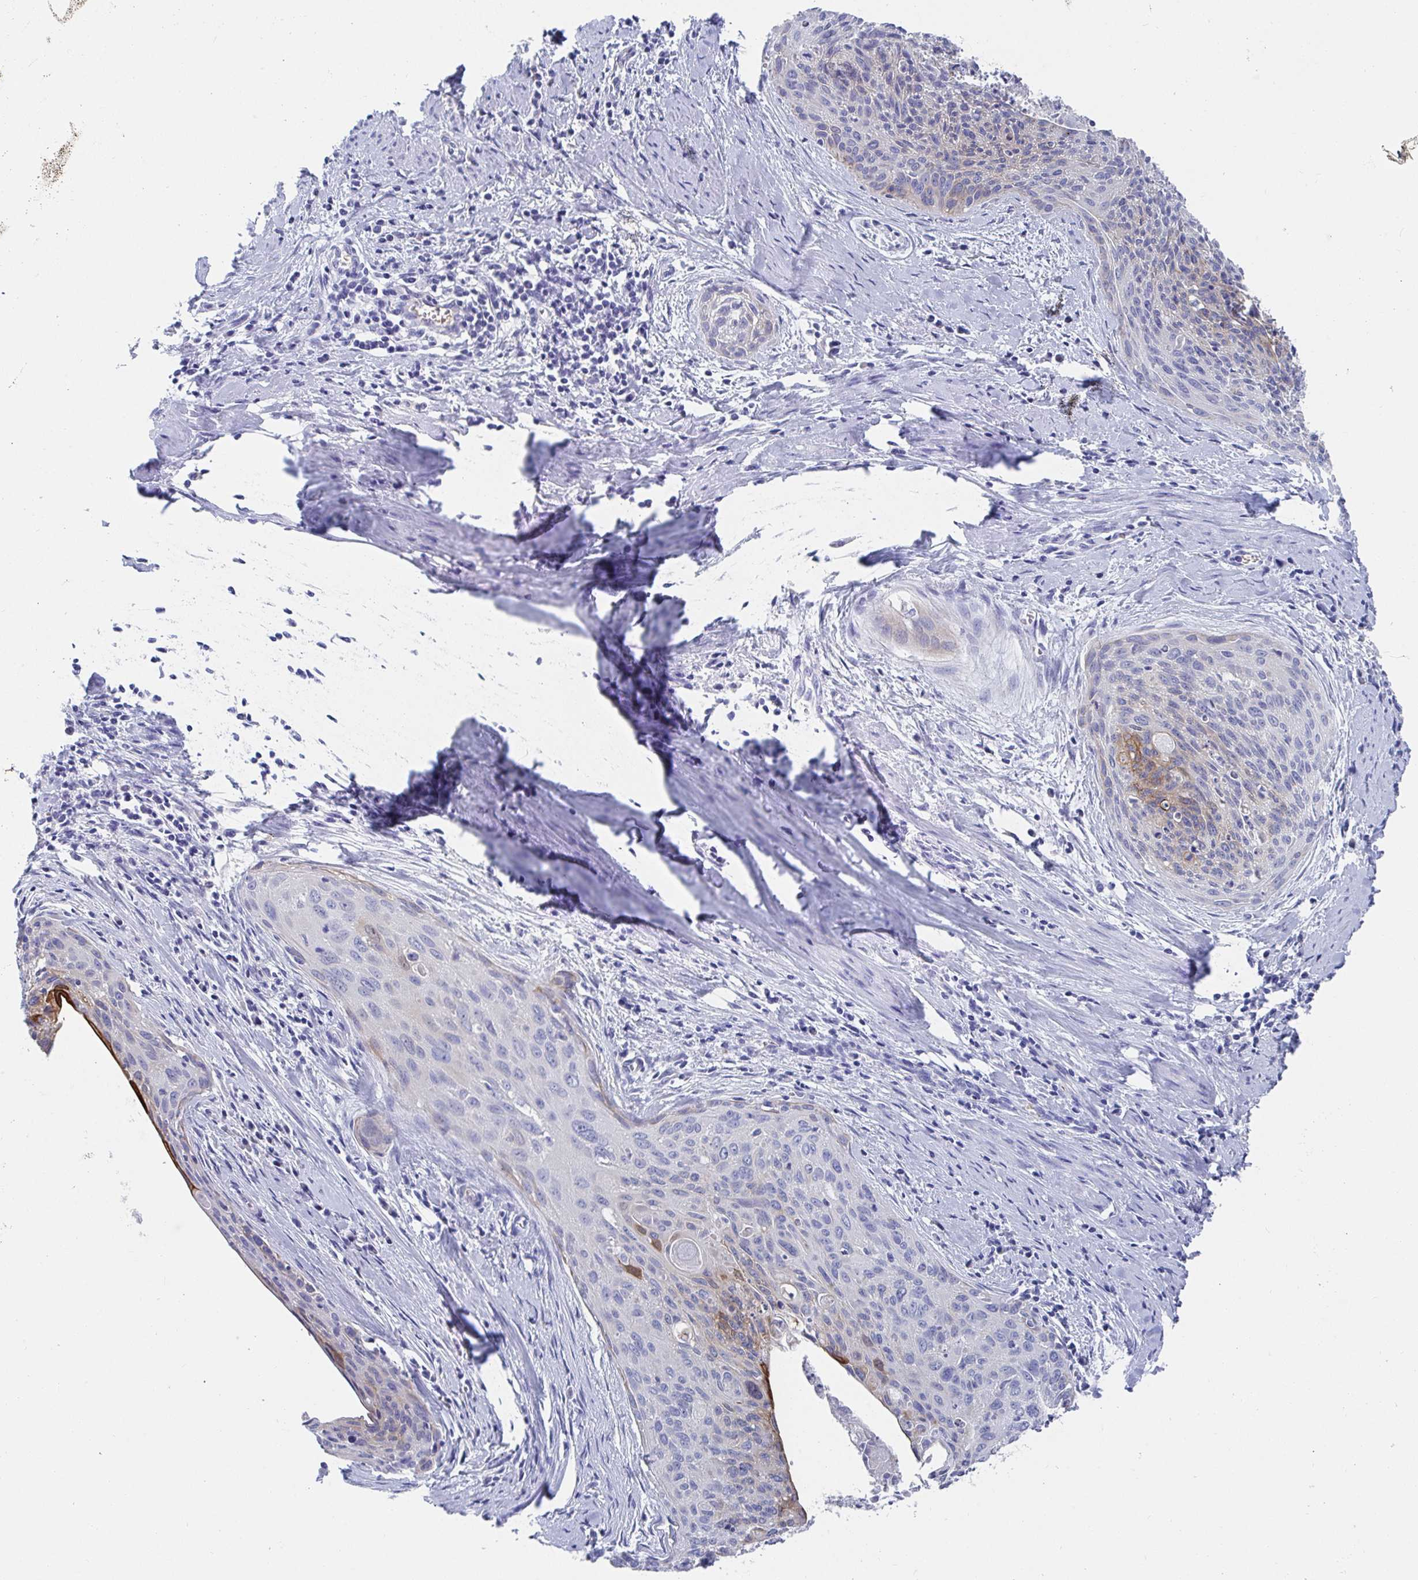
{"staining": {"intensity": "moderate", "quantity": "25%-75%", "location": "cytoplasmic/membranous"}, "tissue": "cervical cancer", "cell_type": "Tumor cells", "image_type": "cancer", "snomed": [{"axis": "morphology", "description": "Squamous cell carcinoma, NOS"}, {"axis": "topography", "description": "Cervix"}], "caption": "High-magnification brightfield microscopy of squamous cell carcinoma (cervical) stained with DAB (brown) and counterstained with hematoxylin (blue). tumor cells exhibit moderate cytoplasmic/membranous positivity is present in about25%-75% of cells. The staining was performed using DAB (3,3'-diaminobenzidine) to visualize the protein expression in brown, while the nuclei were stained in blue with hematoxylin (Magnification: 20x).", "gene": "CLDN8", "patient": {"sex": "female", "age": 55}}